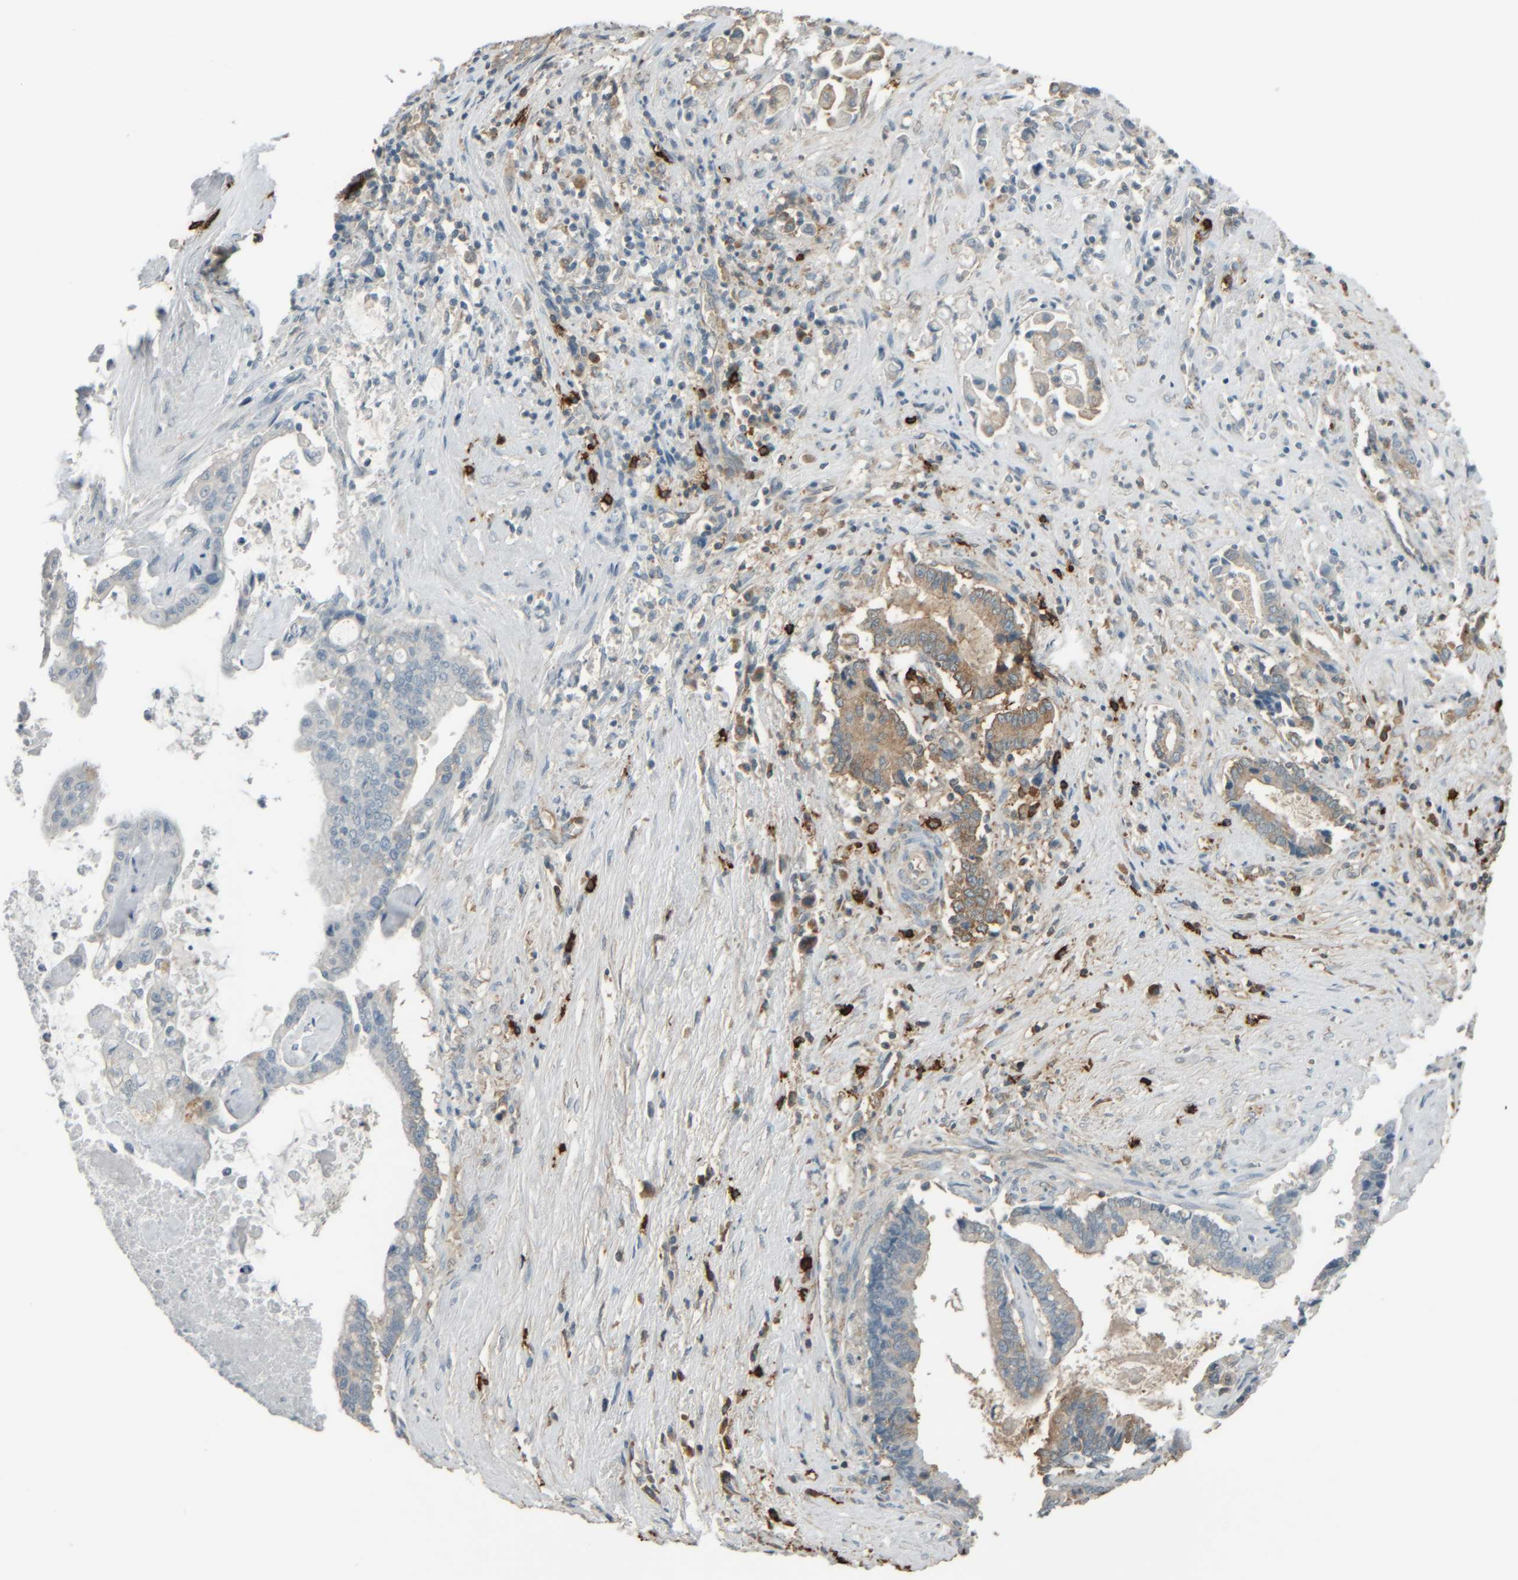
{"staining": {"intensity": "moderate", "quantity": "<25%", "location": "cytoplasmic/membranous"}, "tissue": "liver cancer", "cell_type": "Tumor cells", "image_type": "cancer", "snomed": [{"axis": "morphology", "description": "Cholangiocarcinoma"}, {"axis": "topography", "description": "Liver"}], "caption": "Cholangiocarcinoma (liver) was stained to show a protein in brown. There is low levels of moderate cytoplasmic/membranous staining in approximately <25% of tumor cells. The staining is performed using DAB brown chromogen to label protein expression. The nuclei are counter-stained blue using hematoxylin.", "gene": "TPSAB1", "patient": {"sex": "male", "age": 57}}